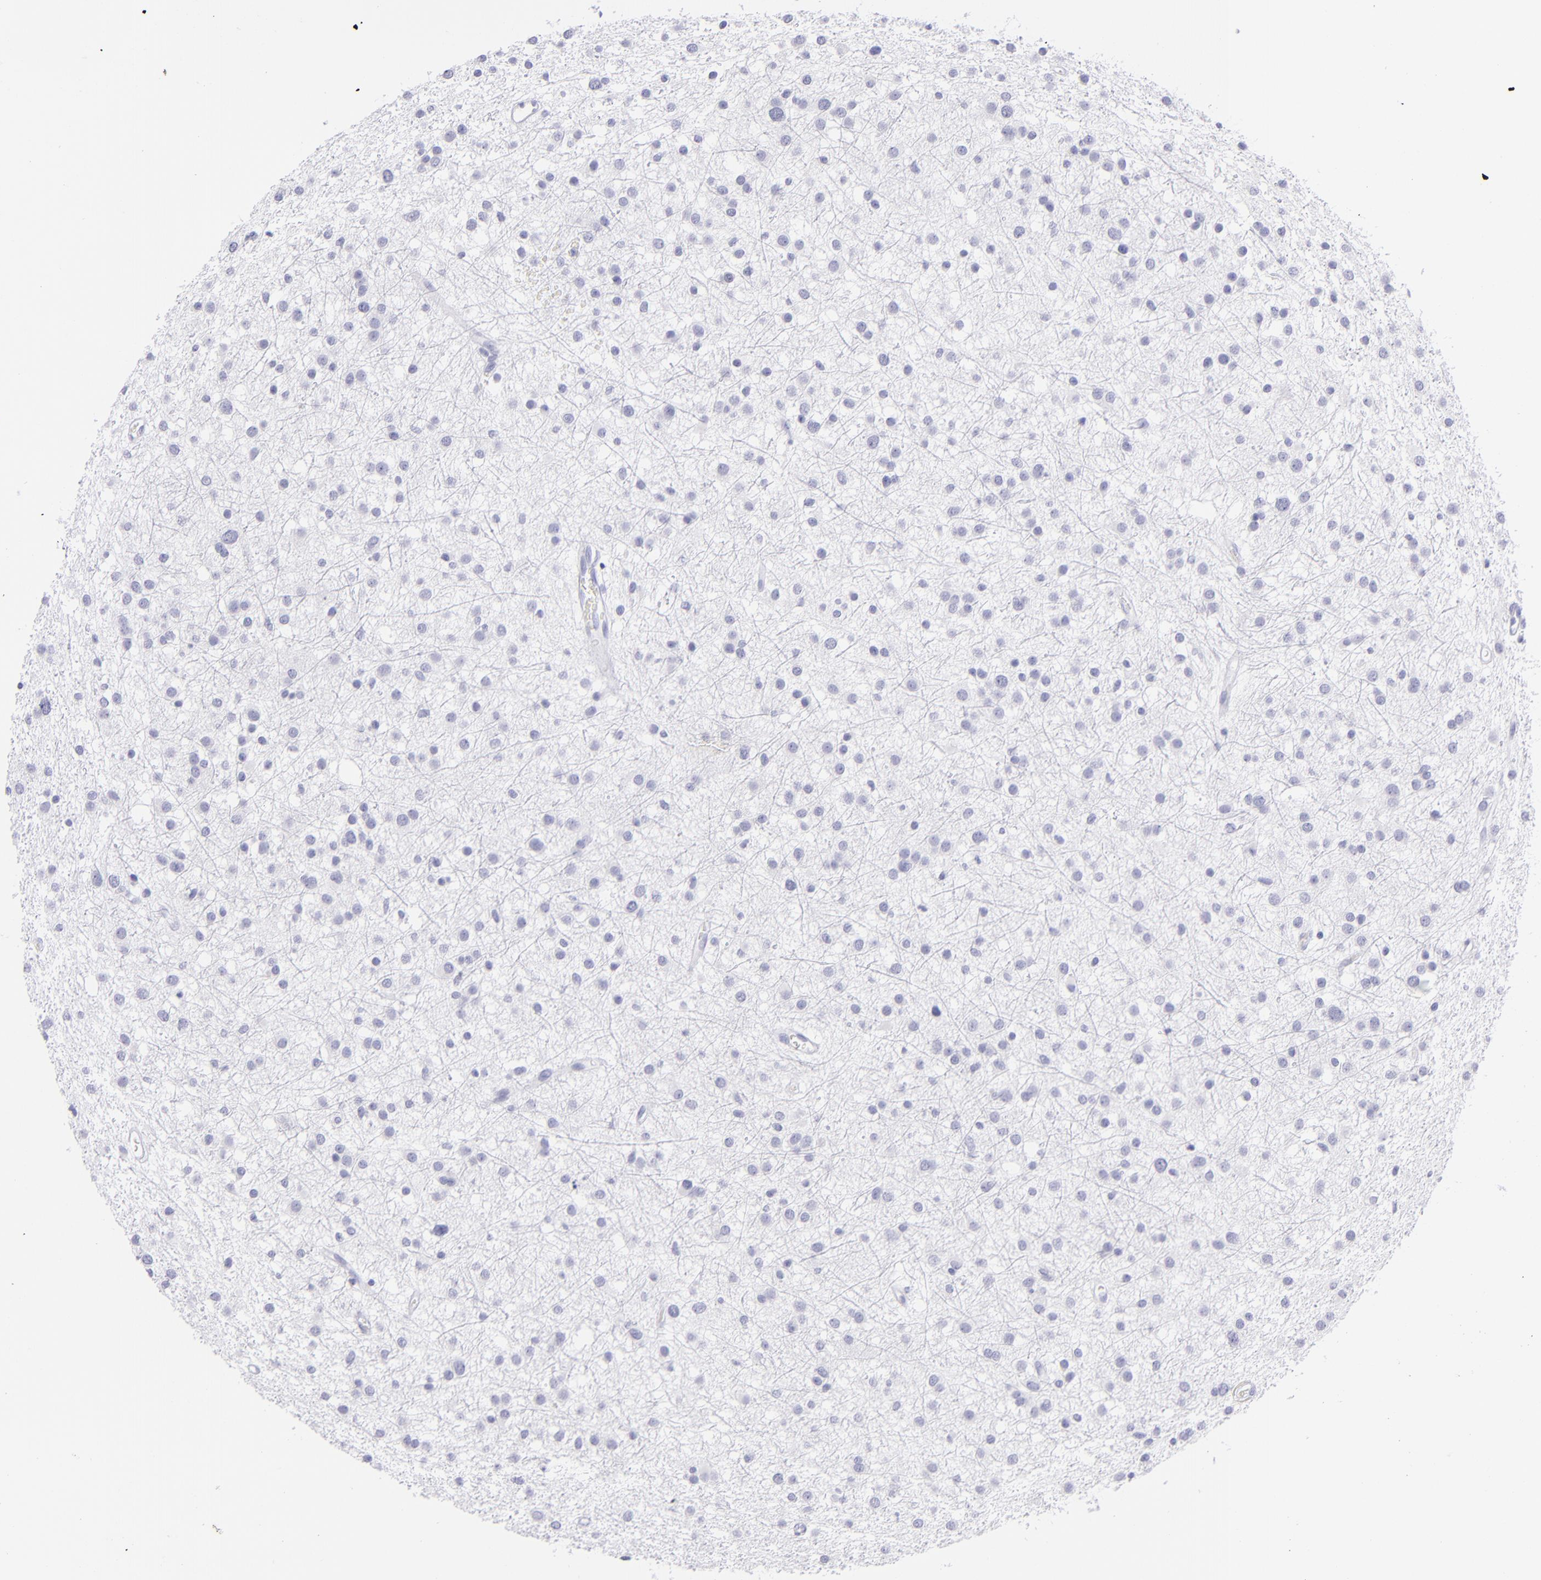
{"staining": {"intensity": "negative", "quantity": "none", "location": "none"}, "tissue": "glioma", "cell_type": "Tumor cells", "image_type": "cancer", "snomed": [{"axis": "morphology", "description": "Glioma, malignant, Low grade"}, {"axis": "topography", "description": "Brain"}], "caption": "Human malignant glioma (low-grade) stained for a protein using immunohistochemistry displays no positivity in tumor cells.", "gene": "PRF1", "patient": {"sex": "female", "age": 36}}